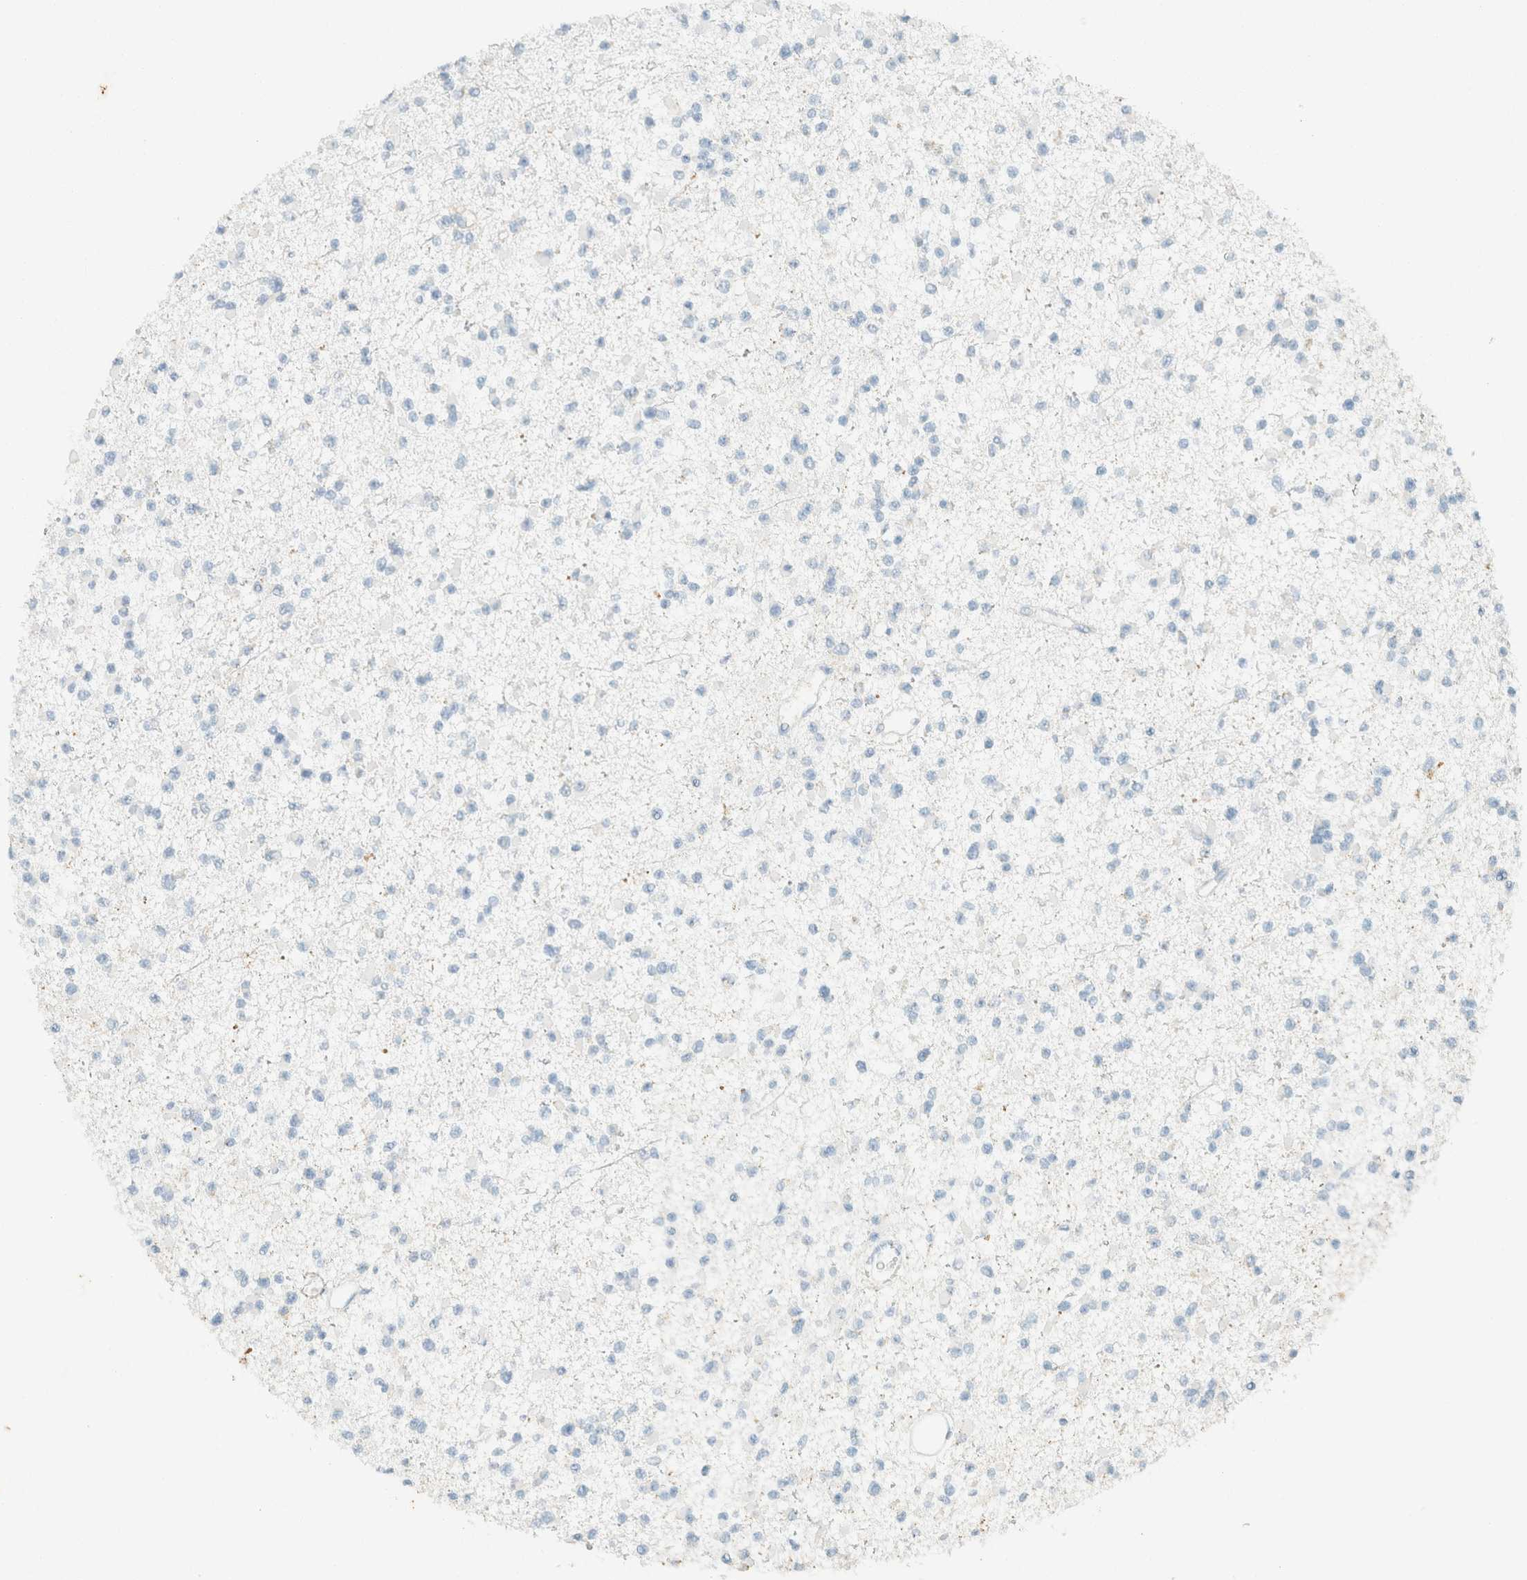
{"staining": {"intensity": "negative", "quantity": "none", "location": "none"}, "tissue": "glioma", "cell_type": "Tumor cells", "image_type": "cancer", "snomed": [{"axis": "morphology", "description": "Glioma, malignant, Low grade"}, {"axis": "topography", "description": "Brain"}], "caption": "Tumor cells are negative for protein expression in human glioma.", "gene": "GPA33", "patient": {"sex": "female", "age": 22}}